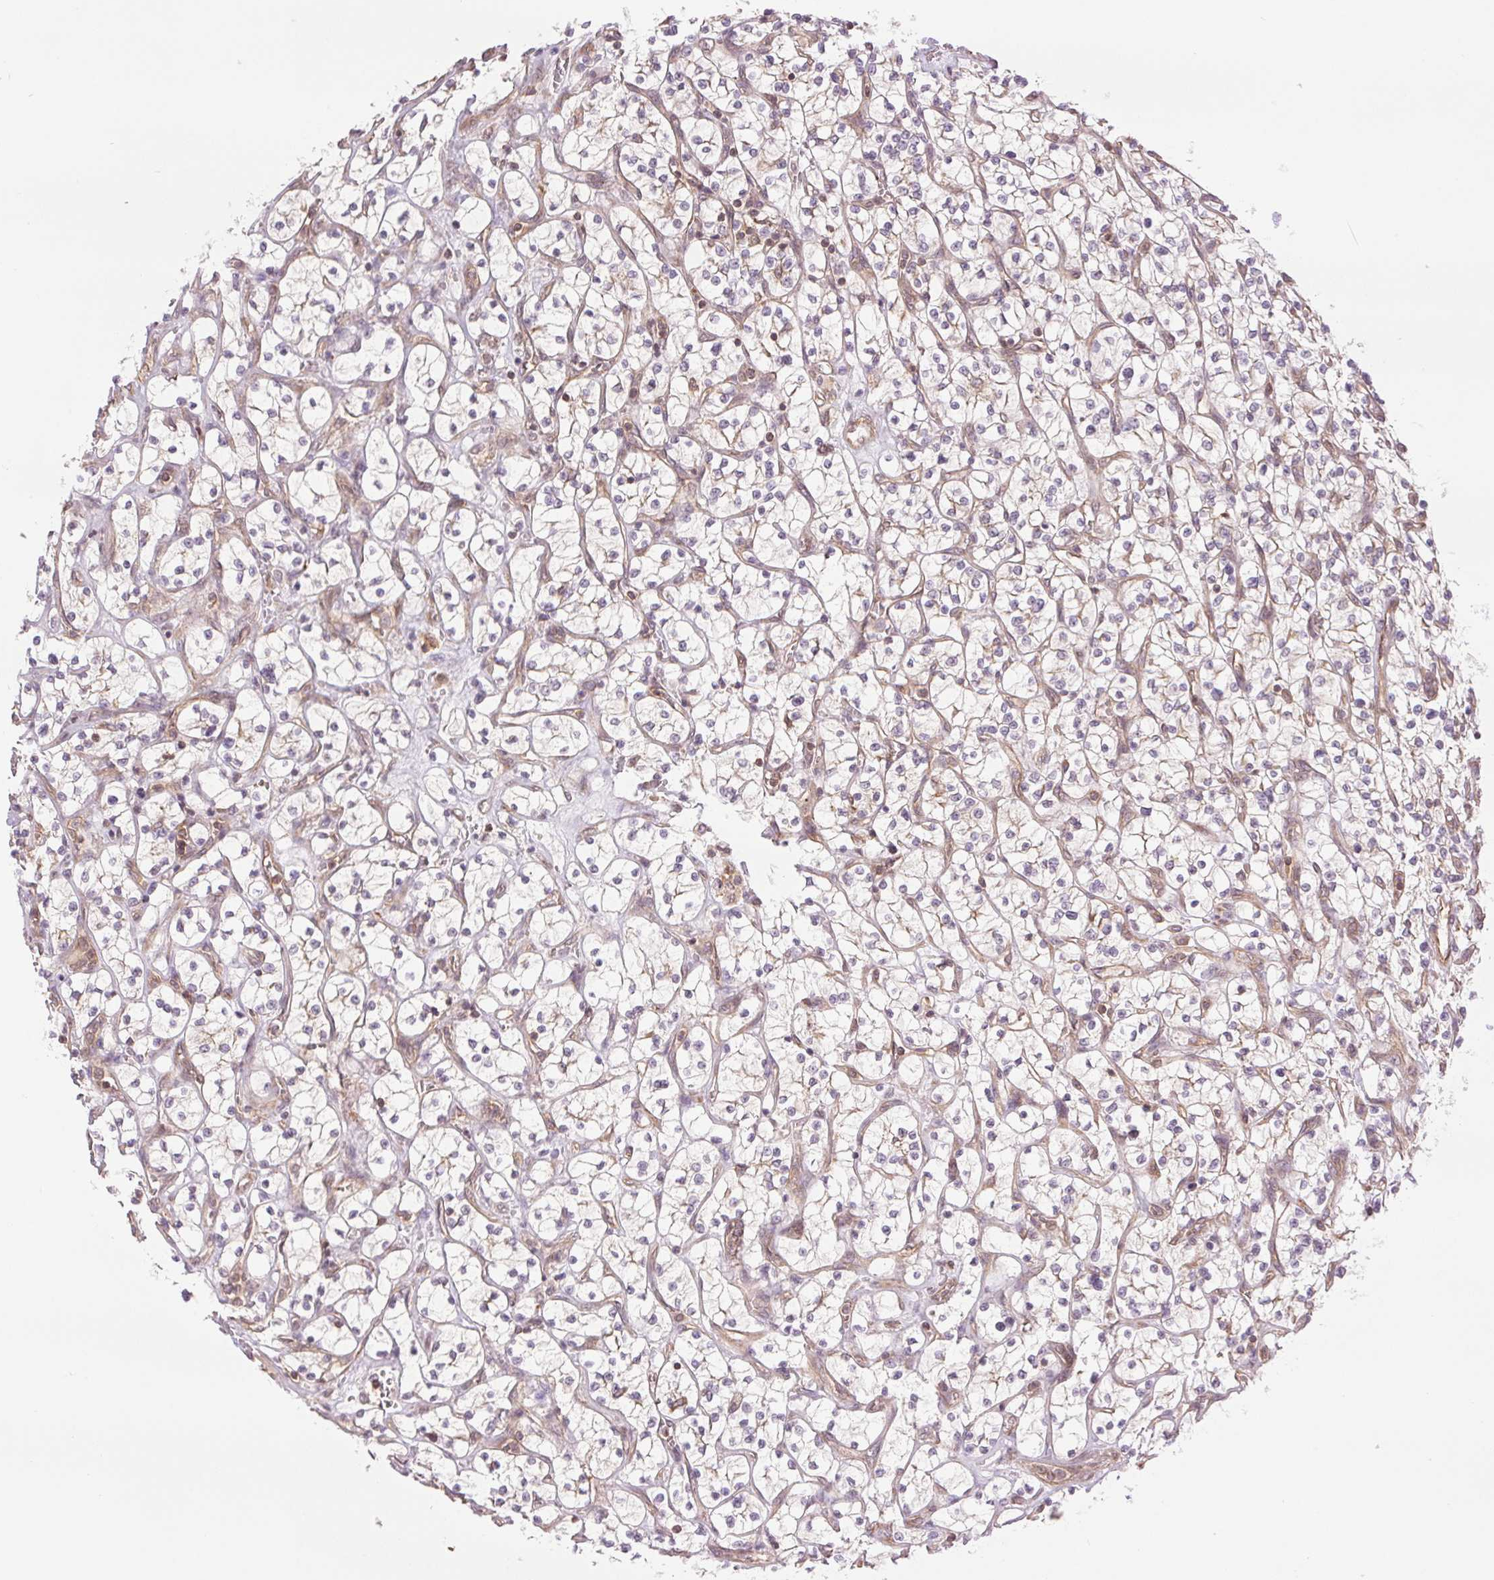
{"staining": {"intensity": "negative", "quantity": "none", "location": "none"}, "tissue": "renal cancer", "cell_type": "Tumor cells", "image_type": "cancer", "snomed": [{"axis": "morphology", "description": "Adenocarcinoma, NOS"}, {"axis": "topography", "description": "Kidney"}], "caption": "This is a image of IHC staining of renal cancer (adenocarcinoma), which shows no positivity in tumor cells.", "gene": "STARD7", "patient": {"sex": "female", "age": 64}}